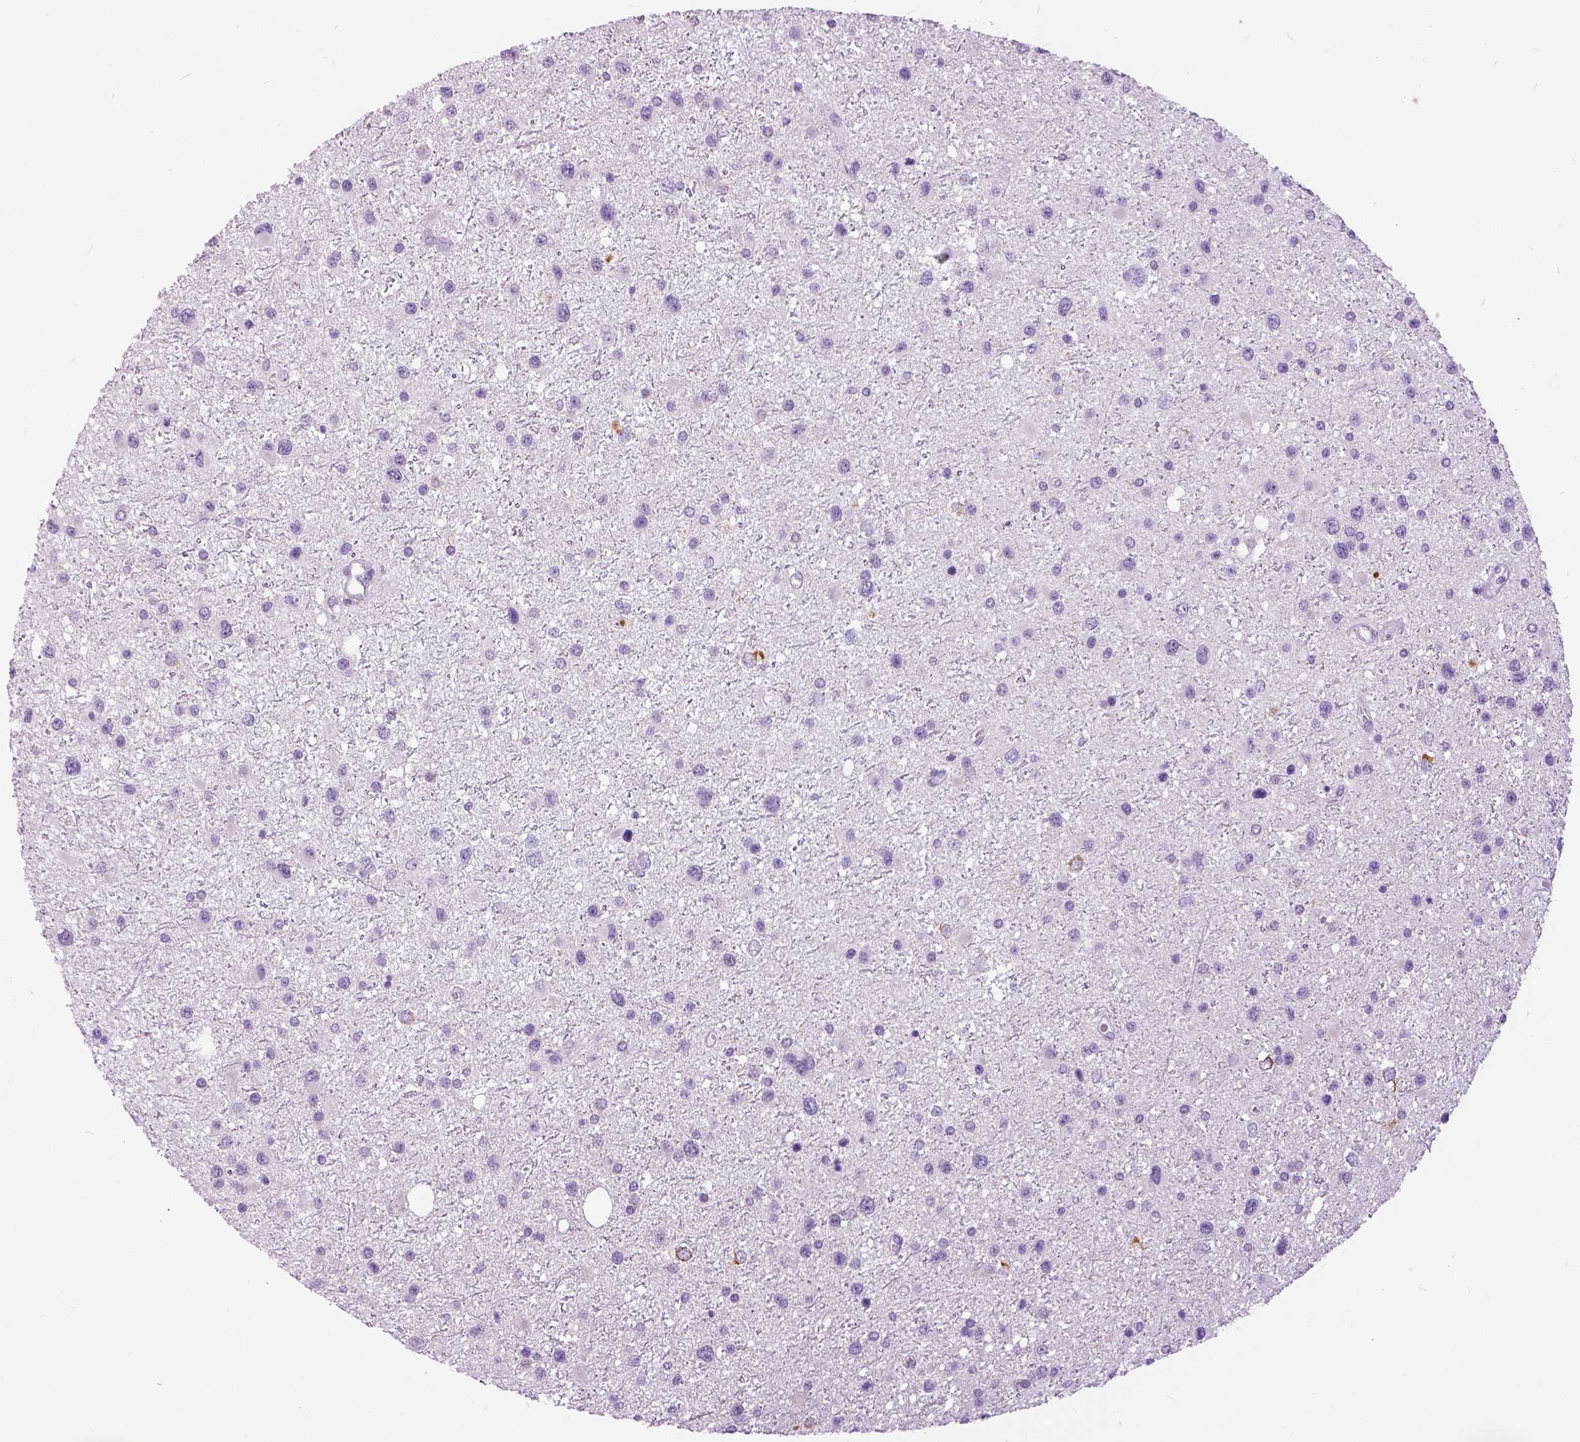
{"staining": {"intensity": "negative", "quantity": "none", "location": "none"}, "tissue": "glioma", "cell_type": "Tumor cells", "image_type": "cancer", "snomed": [{"axis": "morphology", "description": "Glioma, malignant, Low grade"}, {"axis": "topography", "description": "Brain"}], "caption": "Low-grade glioma (malignant) was stained to show a protein in brown. There is no significant staining in tumor cells.", "gene": "TP53TG5", "patient": {"sex": "female", "age": 32}}